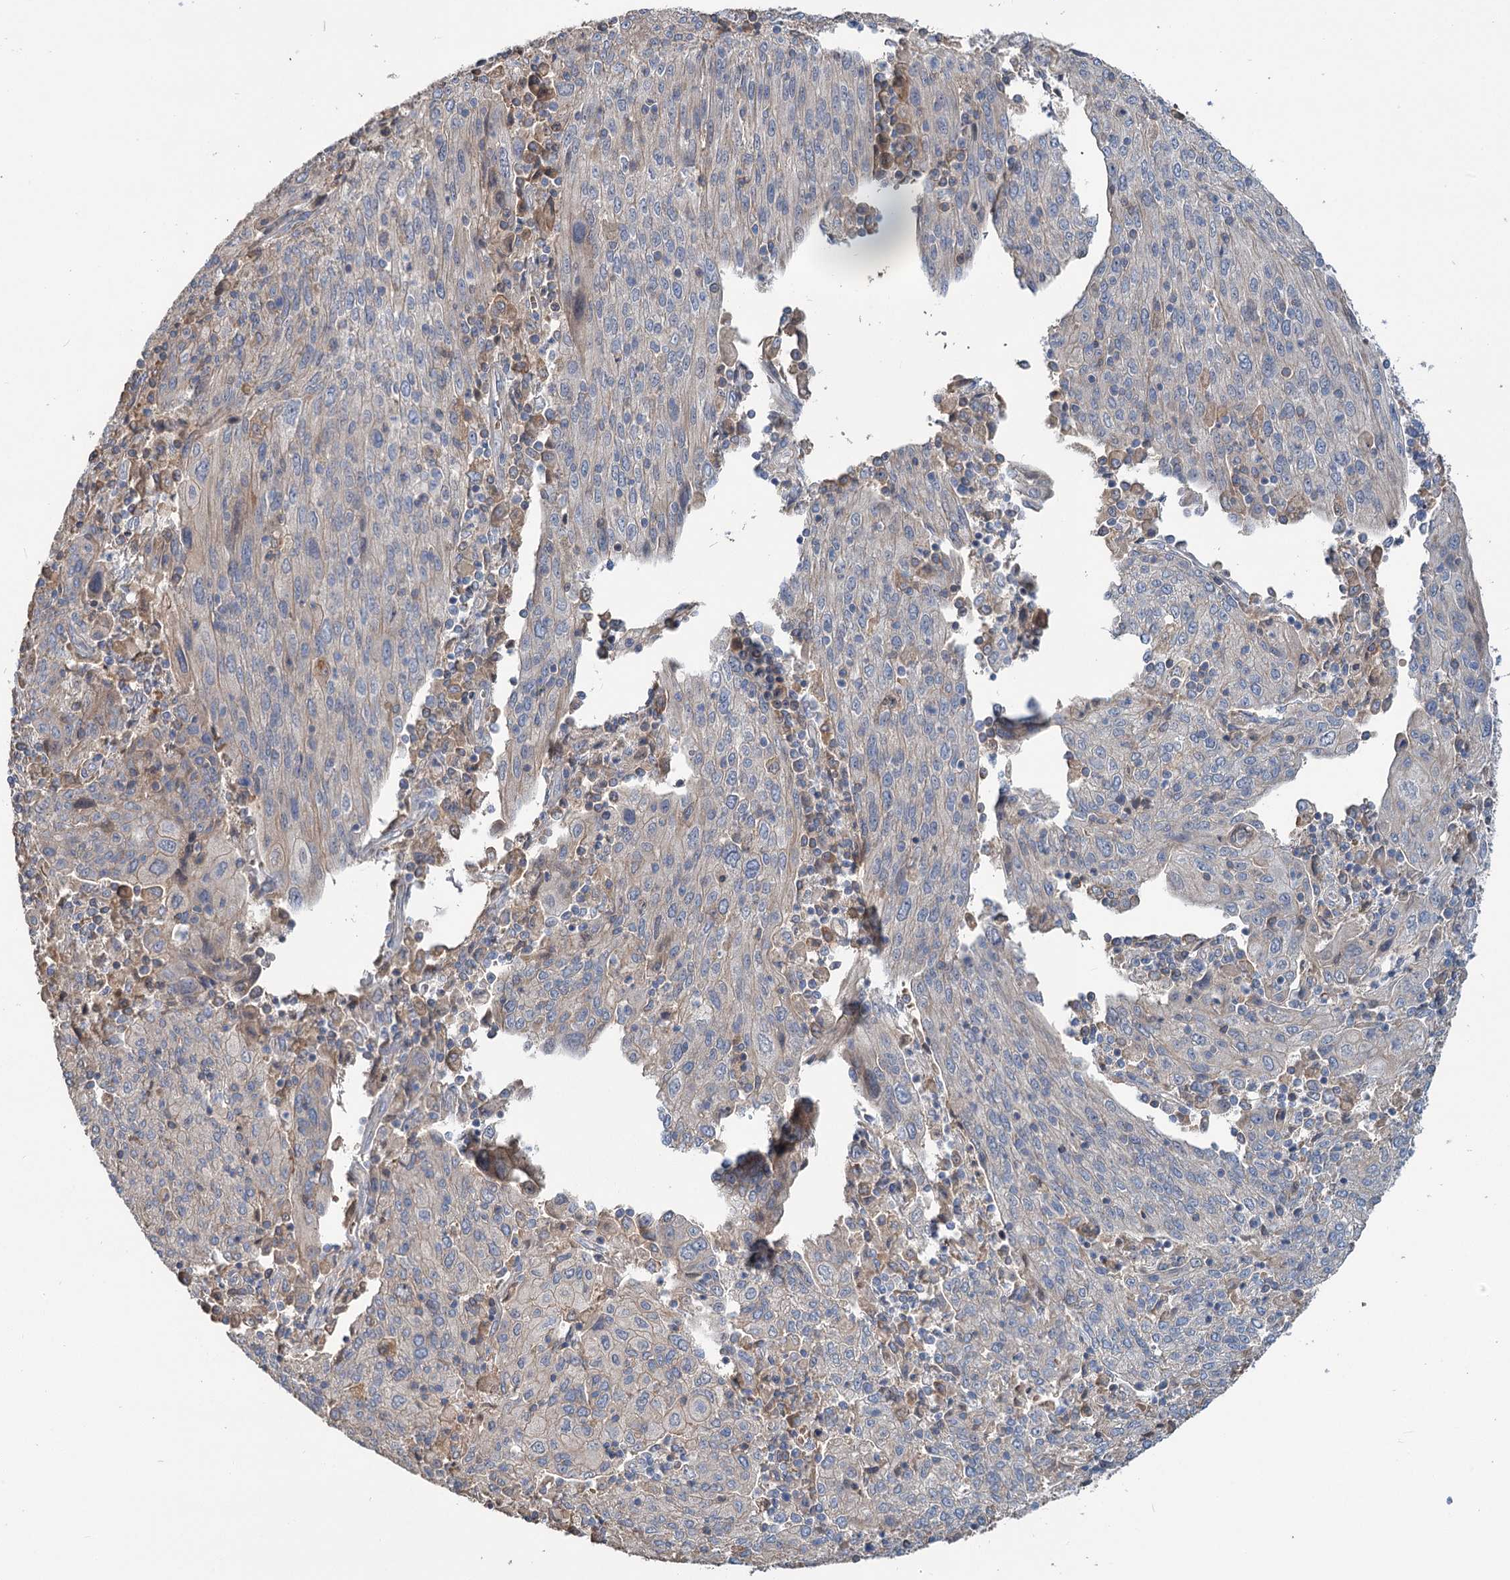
{"staining": {"intensity": "negative", "quantity": "none", "location": "none"}, "tissue": "cervical cancer", "cell_type": "Tumor cells", "image_type": "cancer", "snomed": [{"axis": "morphology", "description": "Squamous cell carcinoma, NOS"}, {"axis": "topography", "description": "Cervix"}], "caption": "Immunohistochemistry (IHC) of human cervical squamous cell carcinoma demonstrates no positivity in tumor cells. Brightfield microscopy of immunohistochemistry (IHC) stained with DAB (brown) and hematoxylin (blue), captured at high magnification.", "gene": "URAD", "patient": {"sex": "female", "age": 67}}